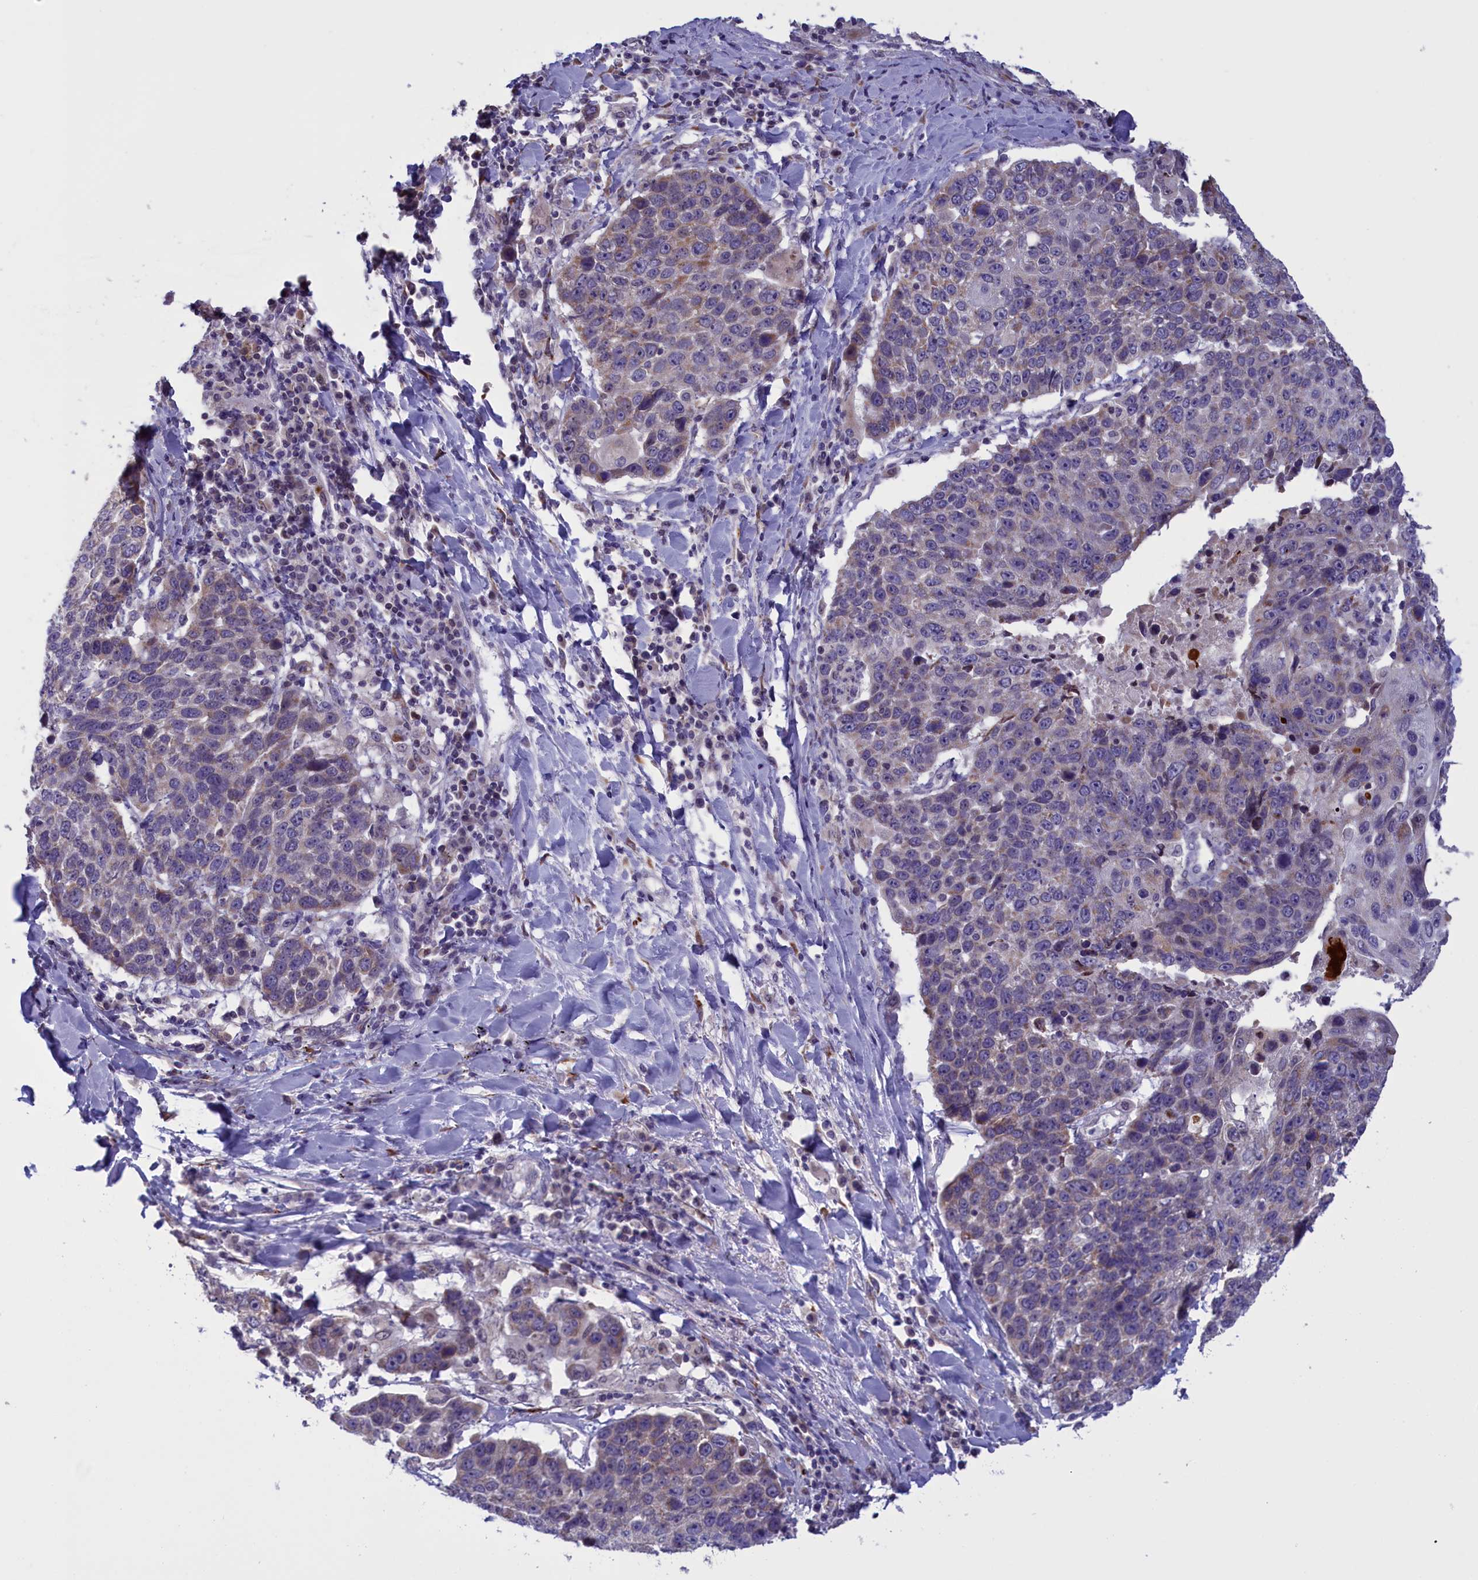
{"staining": {"intensity": "weak", "quantity": "25%-75%", "location": "cytoplasmic/membranous"}, "tissue": "lung cancer", "cell_type": "Tumor cells", "image_type": "cancer", "snomed": [{"axis": "morphology", "description": "Squamous cell carcinoma, NOS"}, {"axis": "topography", "description": "Lung"}], "caption": "There is low levels of weak cytoplasmic/membranous positivity in tumor cells of squamous cell carcinoma (lung), as demonstrated by immunohistochemical staining (brown color).", "gene": "PARS2", "patient": {"sex": "male", "age": 66}}